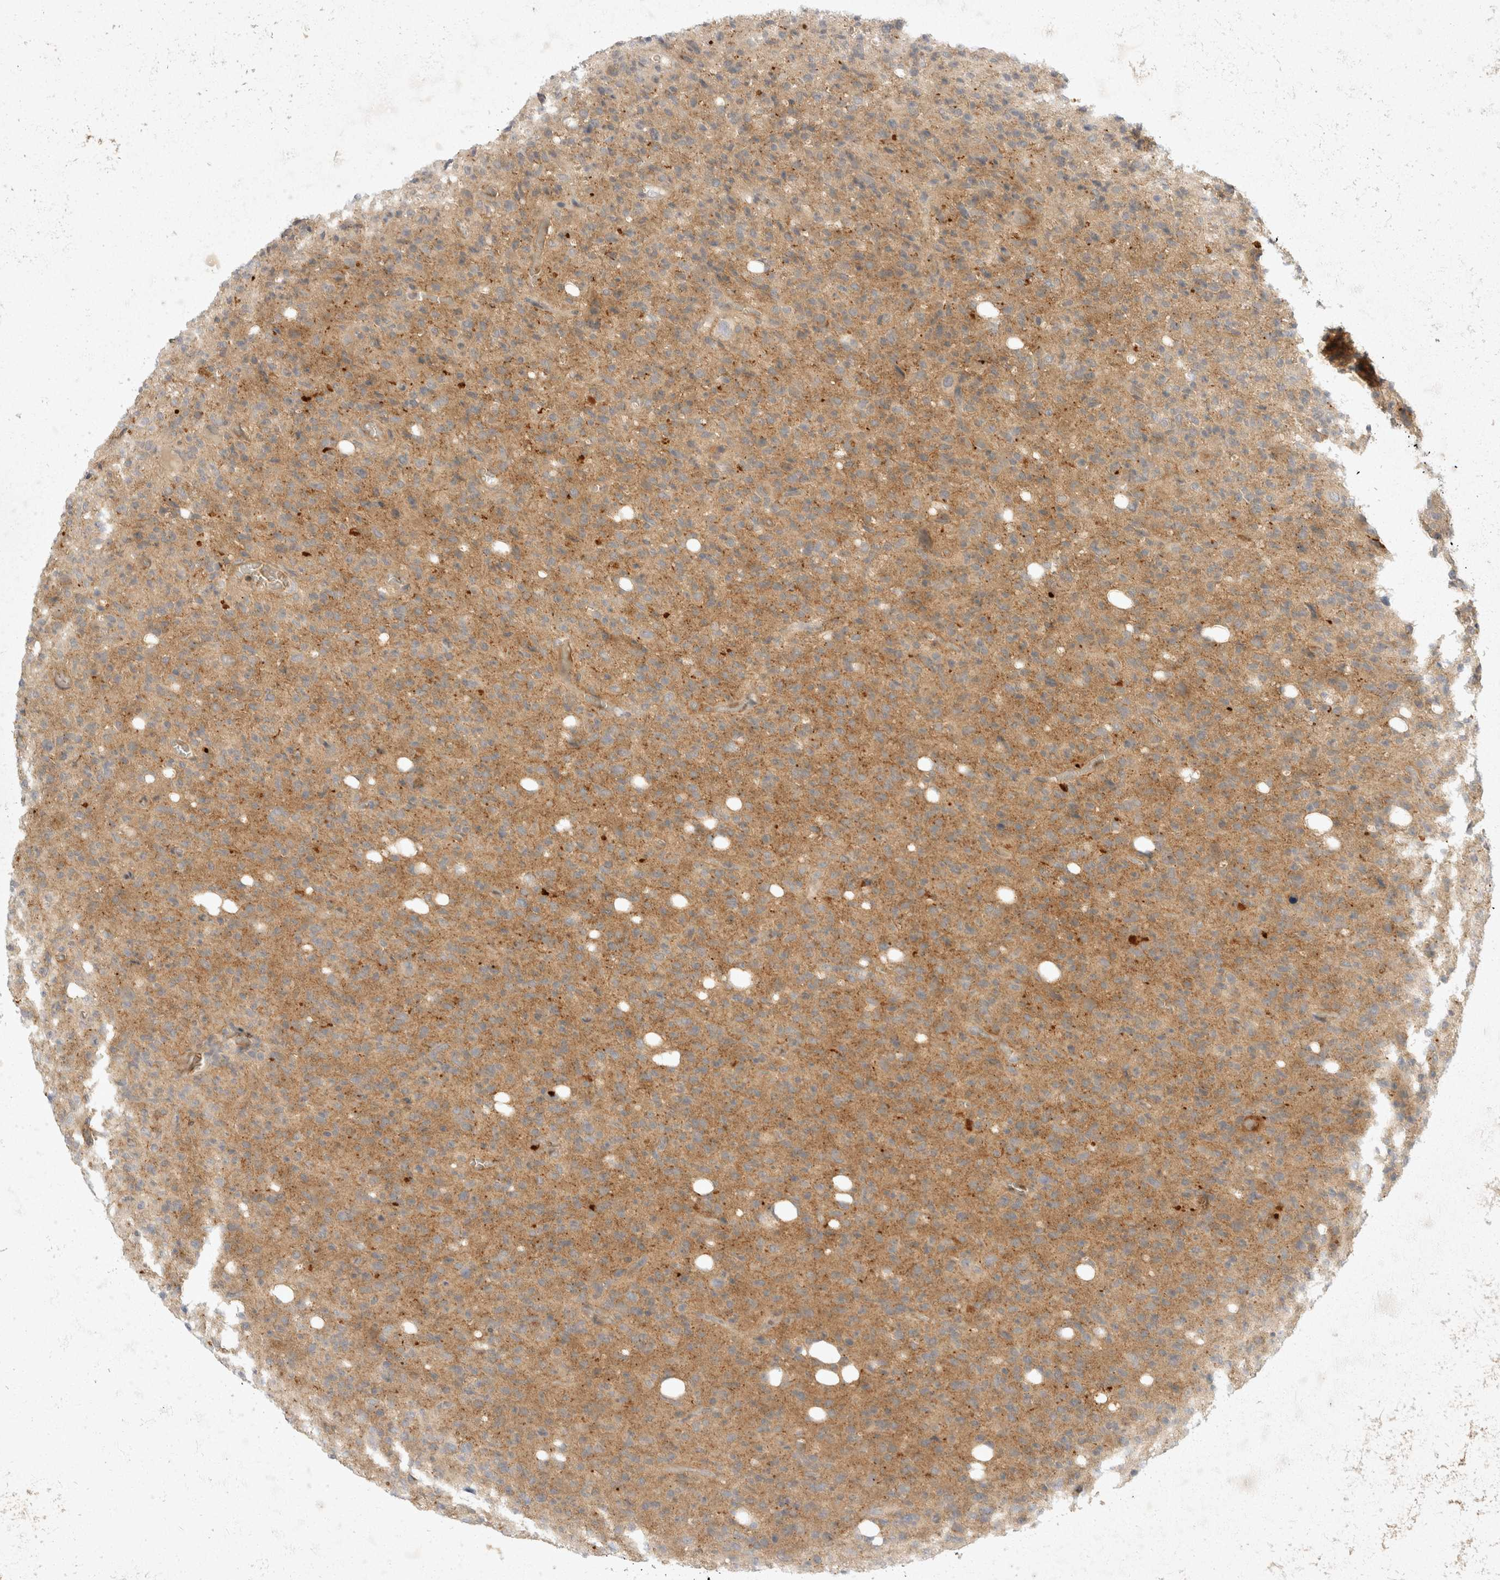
{"staining": {"intensity": "moderate", "quantity": "<25%", "location": "cytoplasmic/membranous"}, "tissue": "glioma", "cell_type": "Tumor cells", "image_type": "cancer", "snomed": [{"axis": "morphology", "description": "Glioma, malignant, High grade"}, {"axis": "topography", "description": "Brain"}], "caption": "Moderate cytoplasmic/membranous positivity for a protein is seen in about <25% of tumor cells of glioma using immunohistochemistry.", "gene": "TOM1L2", "patient": {"sex": "female", "age": 57}}